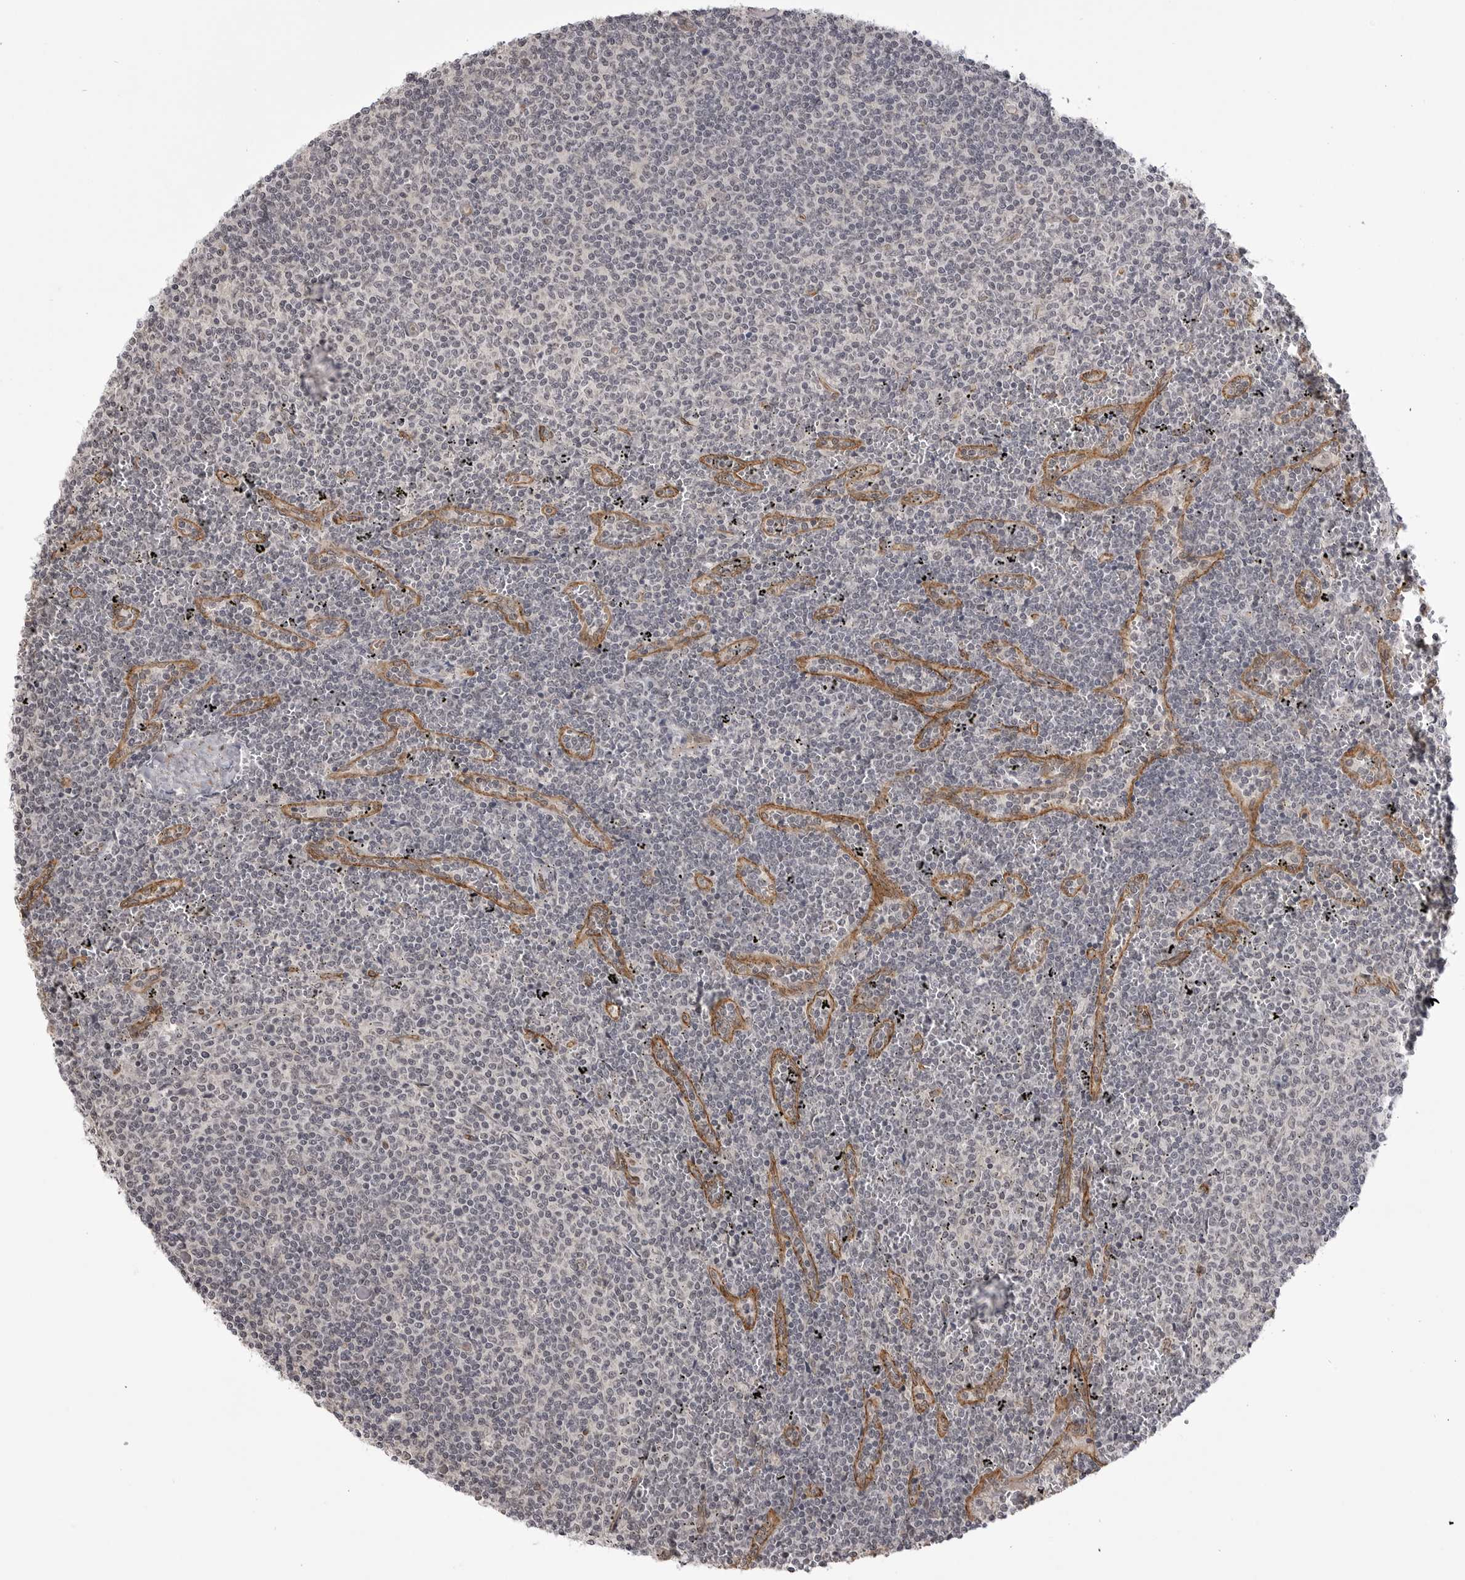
{"staining": {"intensity": "negative", "quantity": "none", "location": "none"}, "tissue": "lymphoma", "cell_type": "Tumor cells", "image_type": "cancer", "snomed": [{"axis": "morphology", "description": "Malignant lymphoma, non-Hodgkin's type, Low grade"}, {"axis": "topography", "description": "Spleen"}], "caption": "This is an immunohistochemistry photomicrograph of human malignant lymphoma, non-Hodgkin's type (low-grade). There is no expression in tumor cells.", "gene": "SORBS1", "patient": {"sex": "female", "age": 50}}